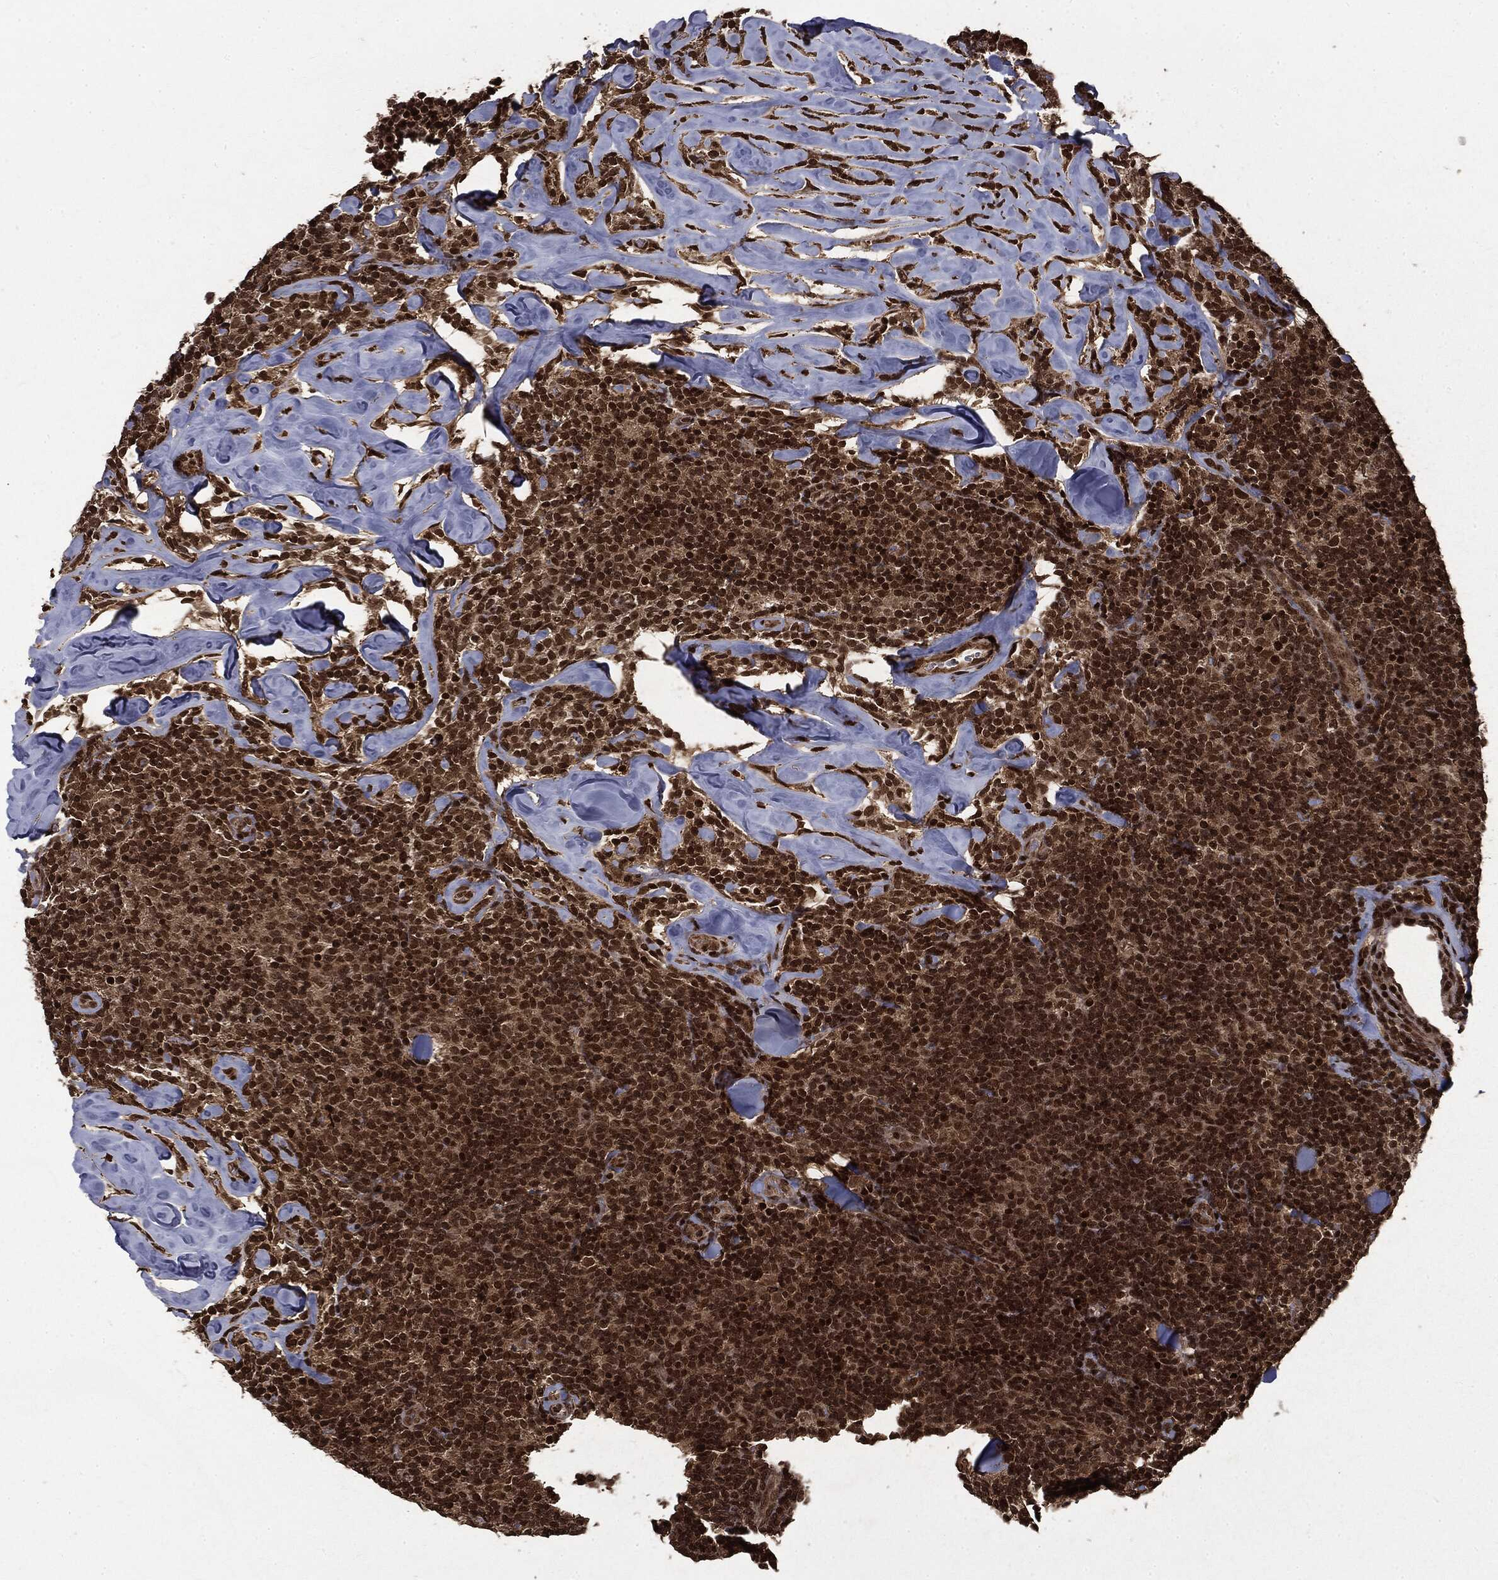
{"staining": {"intensity": "strong", "quantity": ">75%", "location": "cytoplasmic/membranous,nuclear"}, "tissue": "lymphoma", "cell_type": "Tumor cells", "image_type": "cancer", "snomed": [{"axis": "morphology", "description": "Malignant lymphoma, non-Hodgkin's type, Low grade"}, {"axis": "topography", "description": "Lymph node"}], "caption": "Human lymphoma stained with a protein marker shows strong staining in tumor cells.", "gene": "CTDP1", "patient": {"sex": "female", "age": 56}}